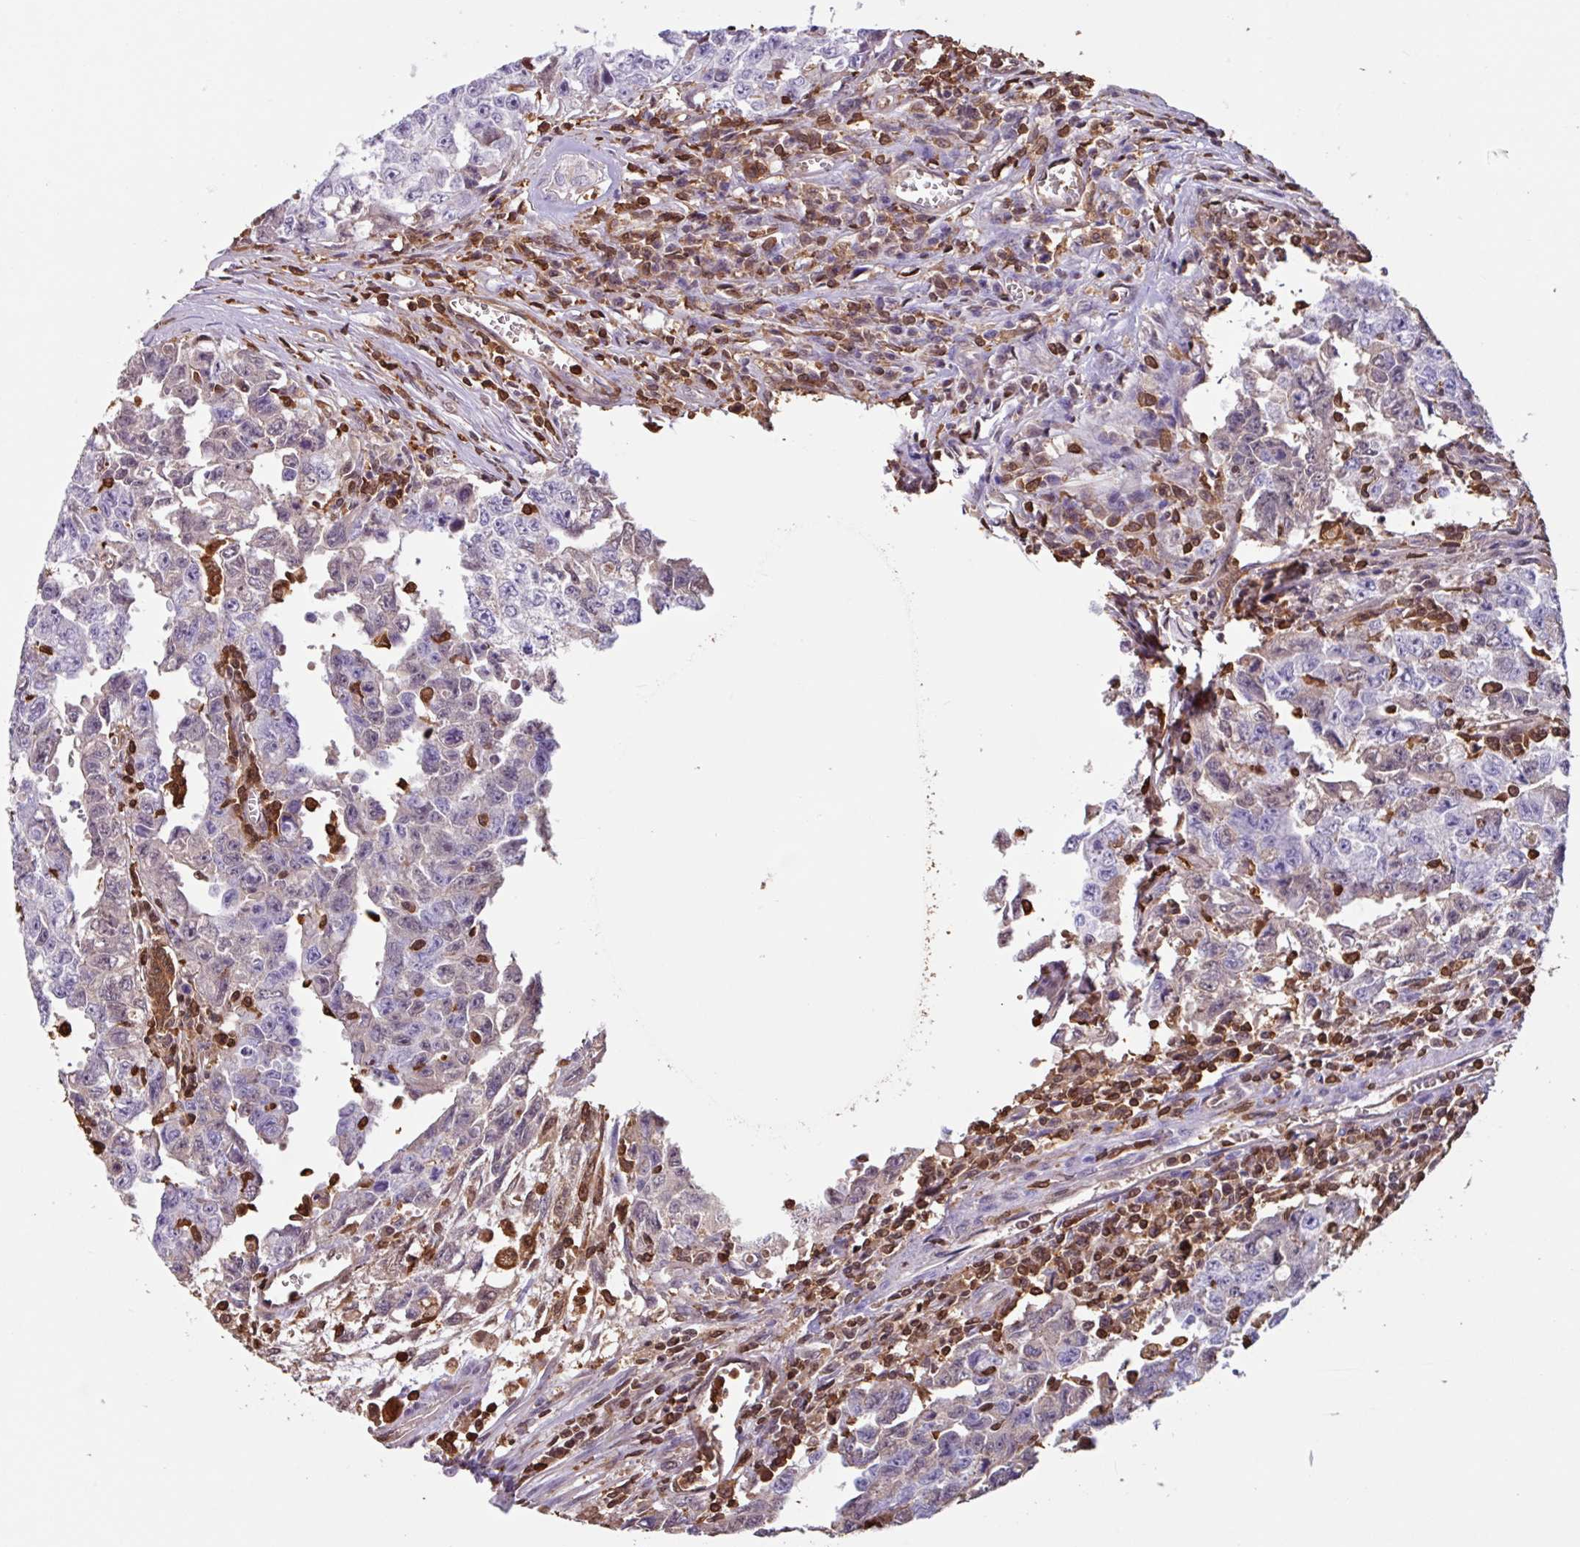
{"staining": {"intensity": "negative", "quantity": "none", "location": "none"}, "tissue": "testis cancer", "cell_type": "Tumor cells", "image_type": "cancer", "snomed": [{"axis": "morphology", "description": "Carcinoma, Embryonal, NOS"}, {"axis": "topography", "description": "Testis"}], "caption": "Immunohistochemical staining of testis embryonal carcinoma reveals no significant positivity in tumor cells. The staining is performed using DAB brown chromogen with nuclei counter-stained in using hematoxylin.", "gene": "ARHGDIB", "patient": {"sex": "male", "age": 24}}